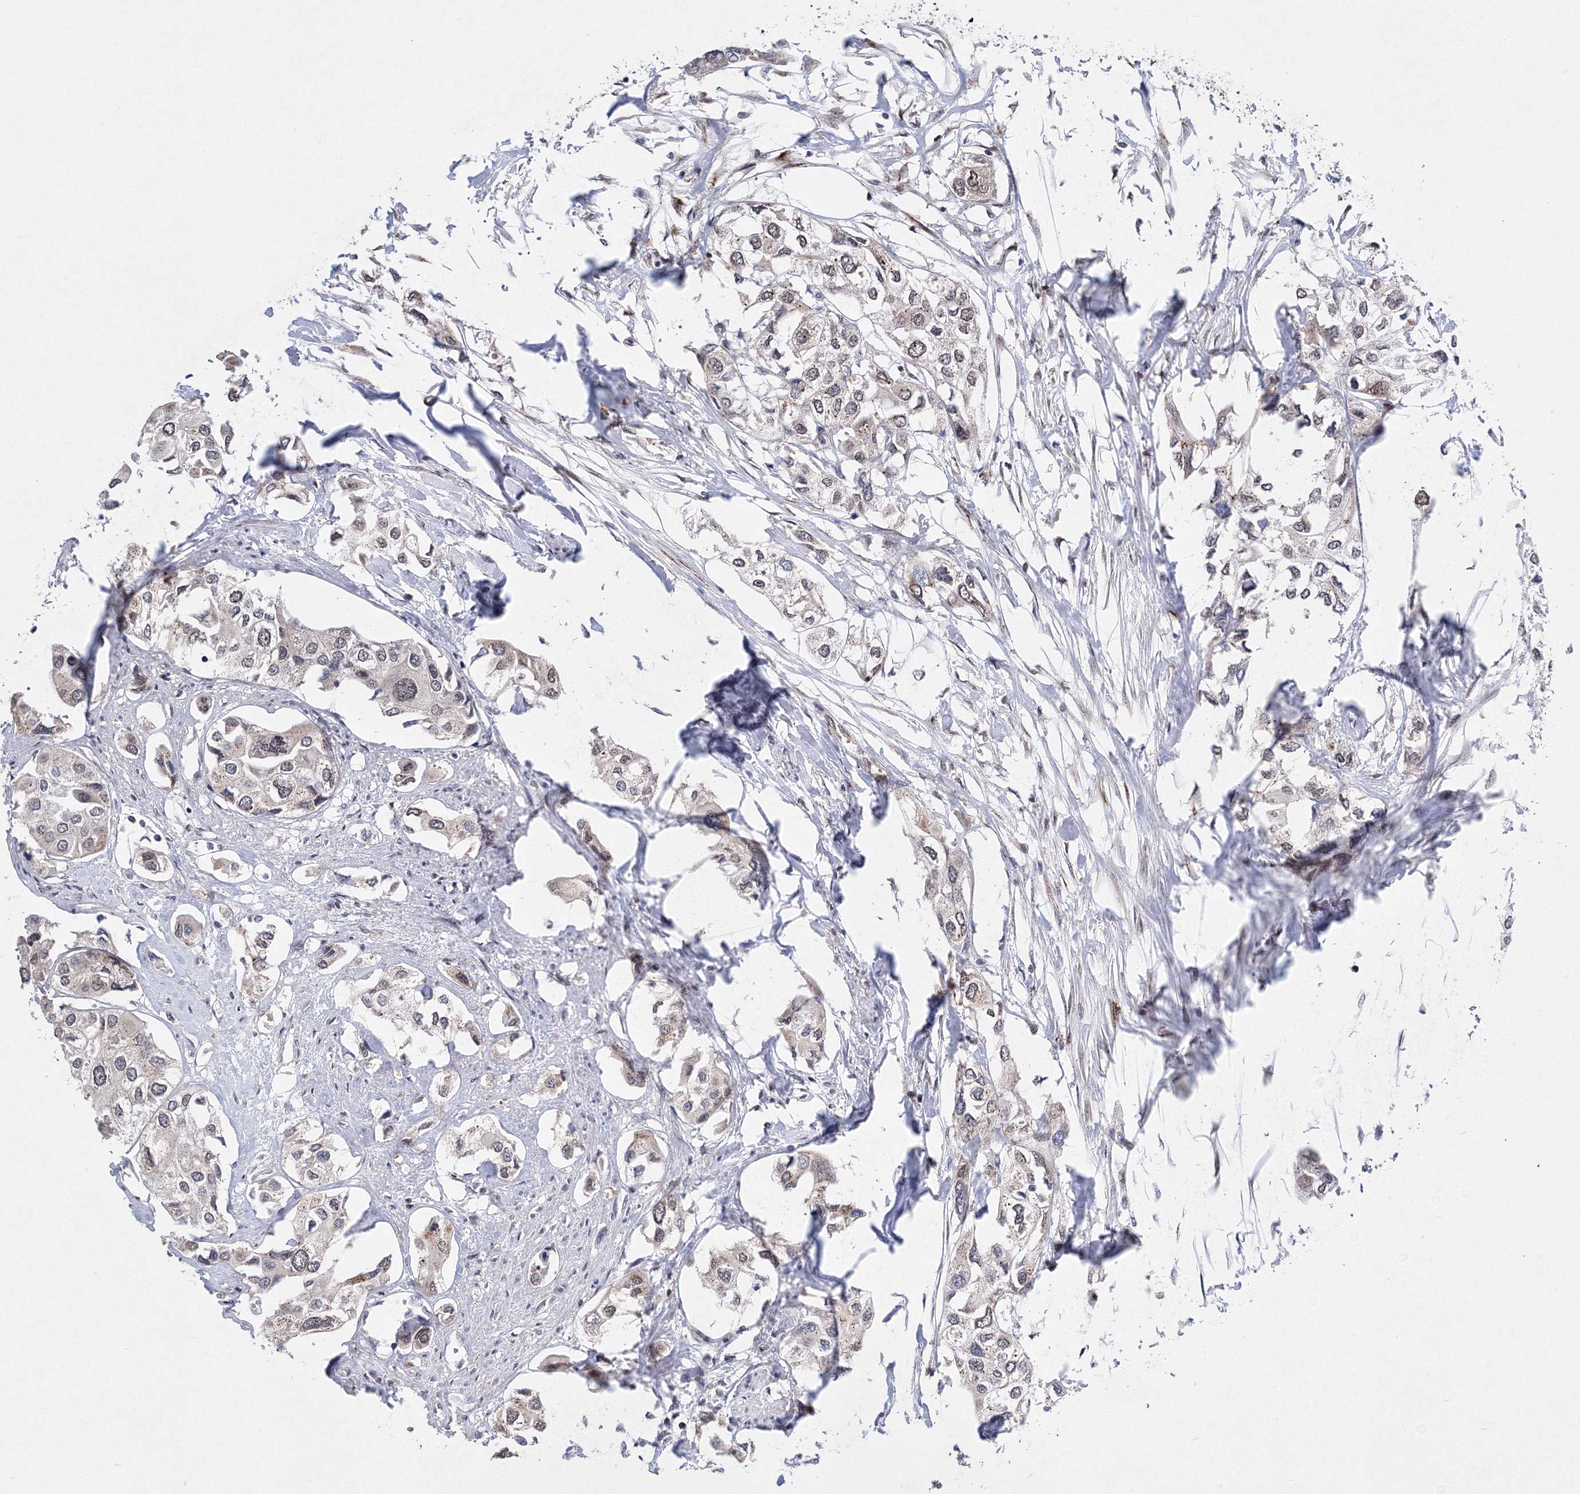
{"staining": {"intensity": "weak", "quantity": "<25%", "location": "nuclear"}, "tissue": "urothelial cancer", "cell_type": "Tumor cells", "image_type": "cancer", "snomed": [{"axis": "morphology", "description": "Urothelial carcinoma, High grade"}, {"axis": "topography", "description": "Urinary bladder"}], "caption": "Immunohistochemistry of urothelial cancer shows no positivity in tumor cells.", "gene": "GPN1", "patient": {"sex": "male", "age": 64}}